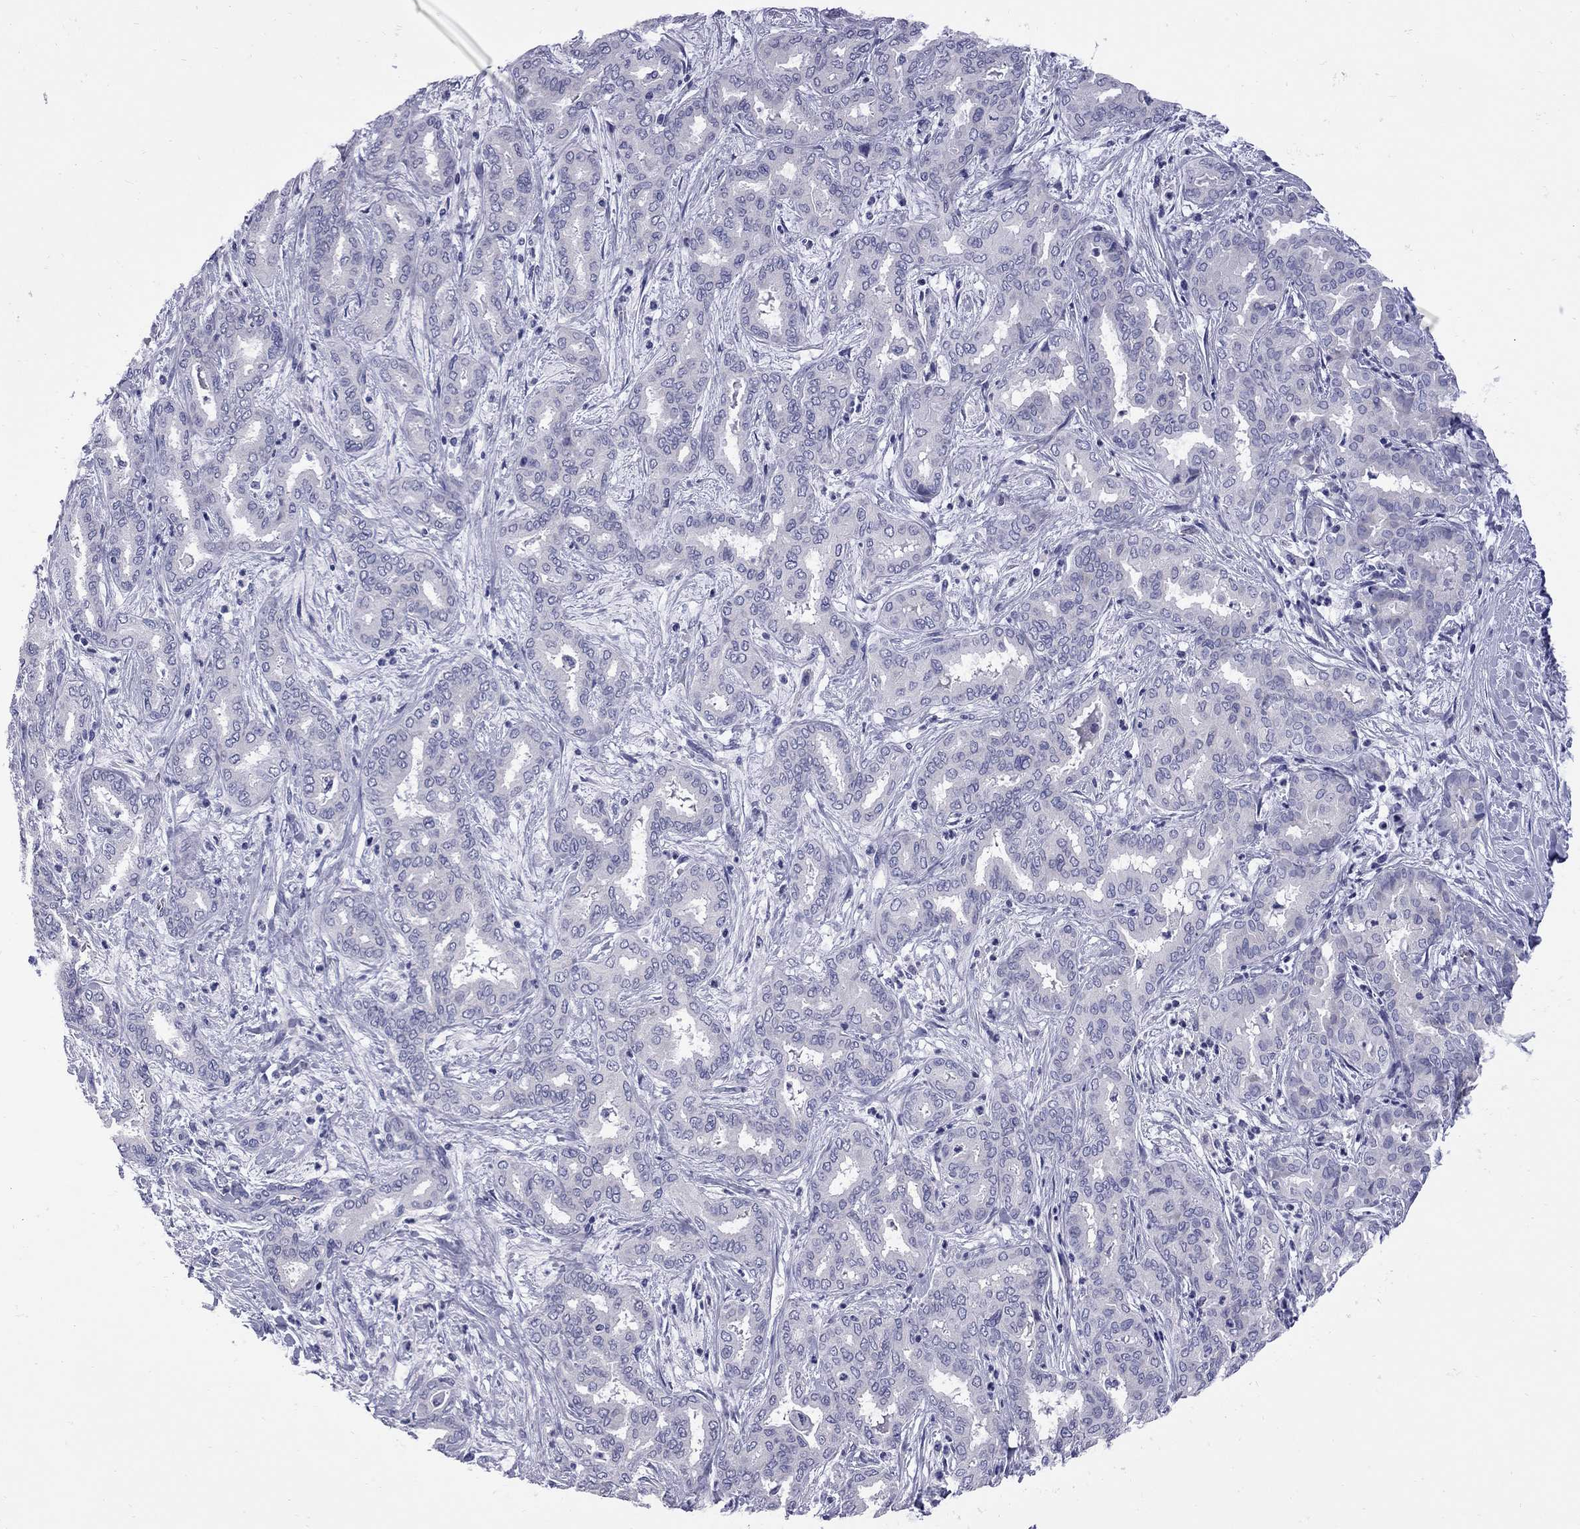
{"staining": {"intensity": "negative", "quantity": "none", "location": "none"}, "tissue": "liver cancer", "cell_type": "Tumor cells", "image_type": "cancer", "snomed": [{"axis": "morphology", "description": "Cholangiocarcinoma"}, {"axis": "topography", "description": "Liver"}], "caption": "Tumor cells are negative for protein expression in human liver cancer.", "gene": "EPPIN", "patient": {"sex": "female", "age": 64}}